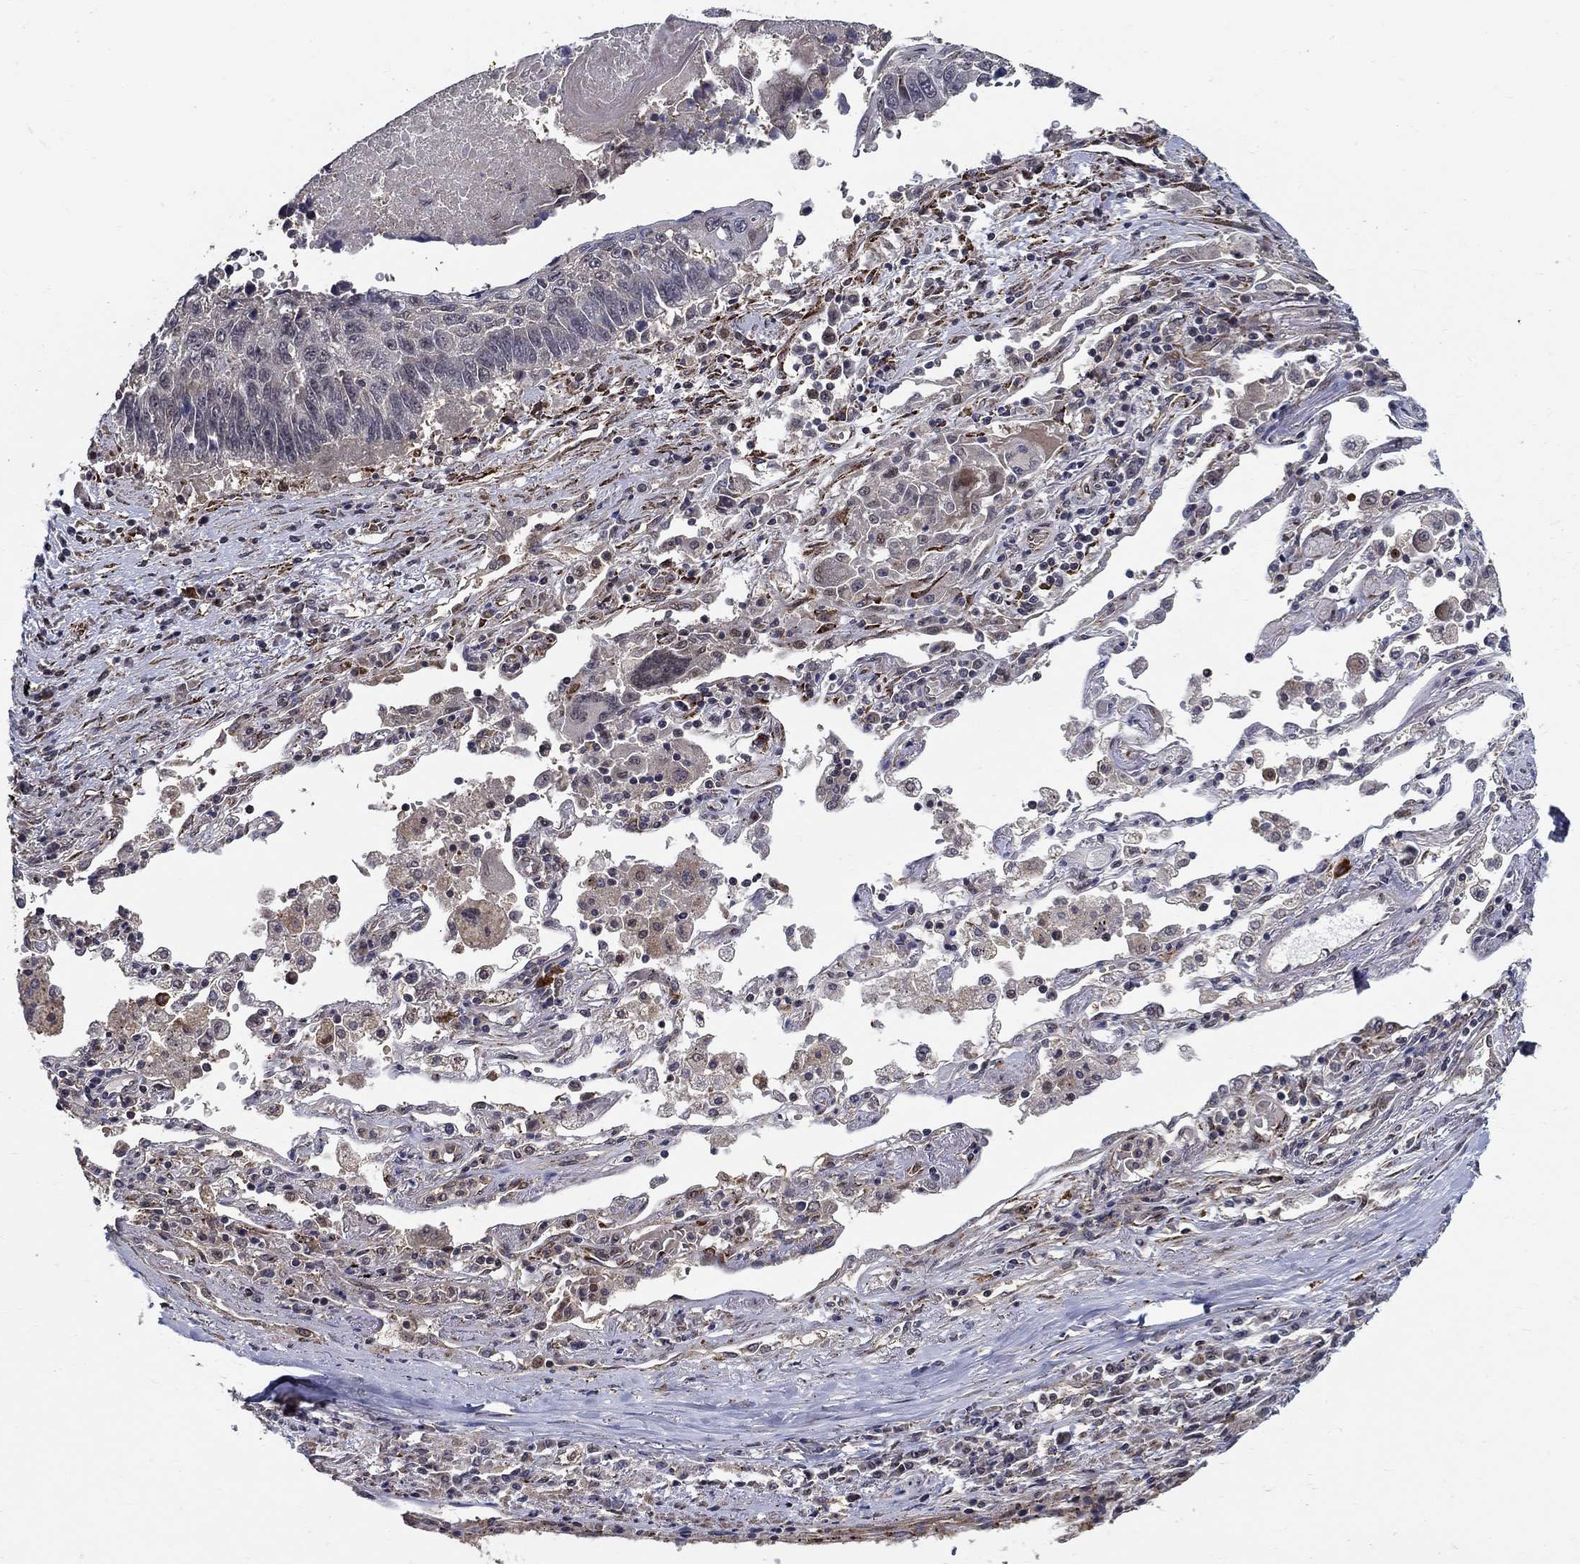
{"staining": {"intensity": "negative", "quantity": "none", "location": "none"}, "tissue": "lung cancer", "cell_type": "Tumor cells", "image_type": "cancer", "snomed": [{"axis": "morphology", "description": "Squamous cell carcinoma, NOS"}, {"axis": "topography", "description": "Lung"}], "caption": "Lung cancer was stained to show a protein in brown. There is no significant staining in tumor cells. (DAB immunohistochemistry (IHC) visualized using brightfield microscopy, high magnification).", "gene": "ZNF594", "patient": {"sex": "male", "age": 73}}